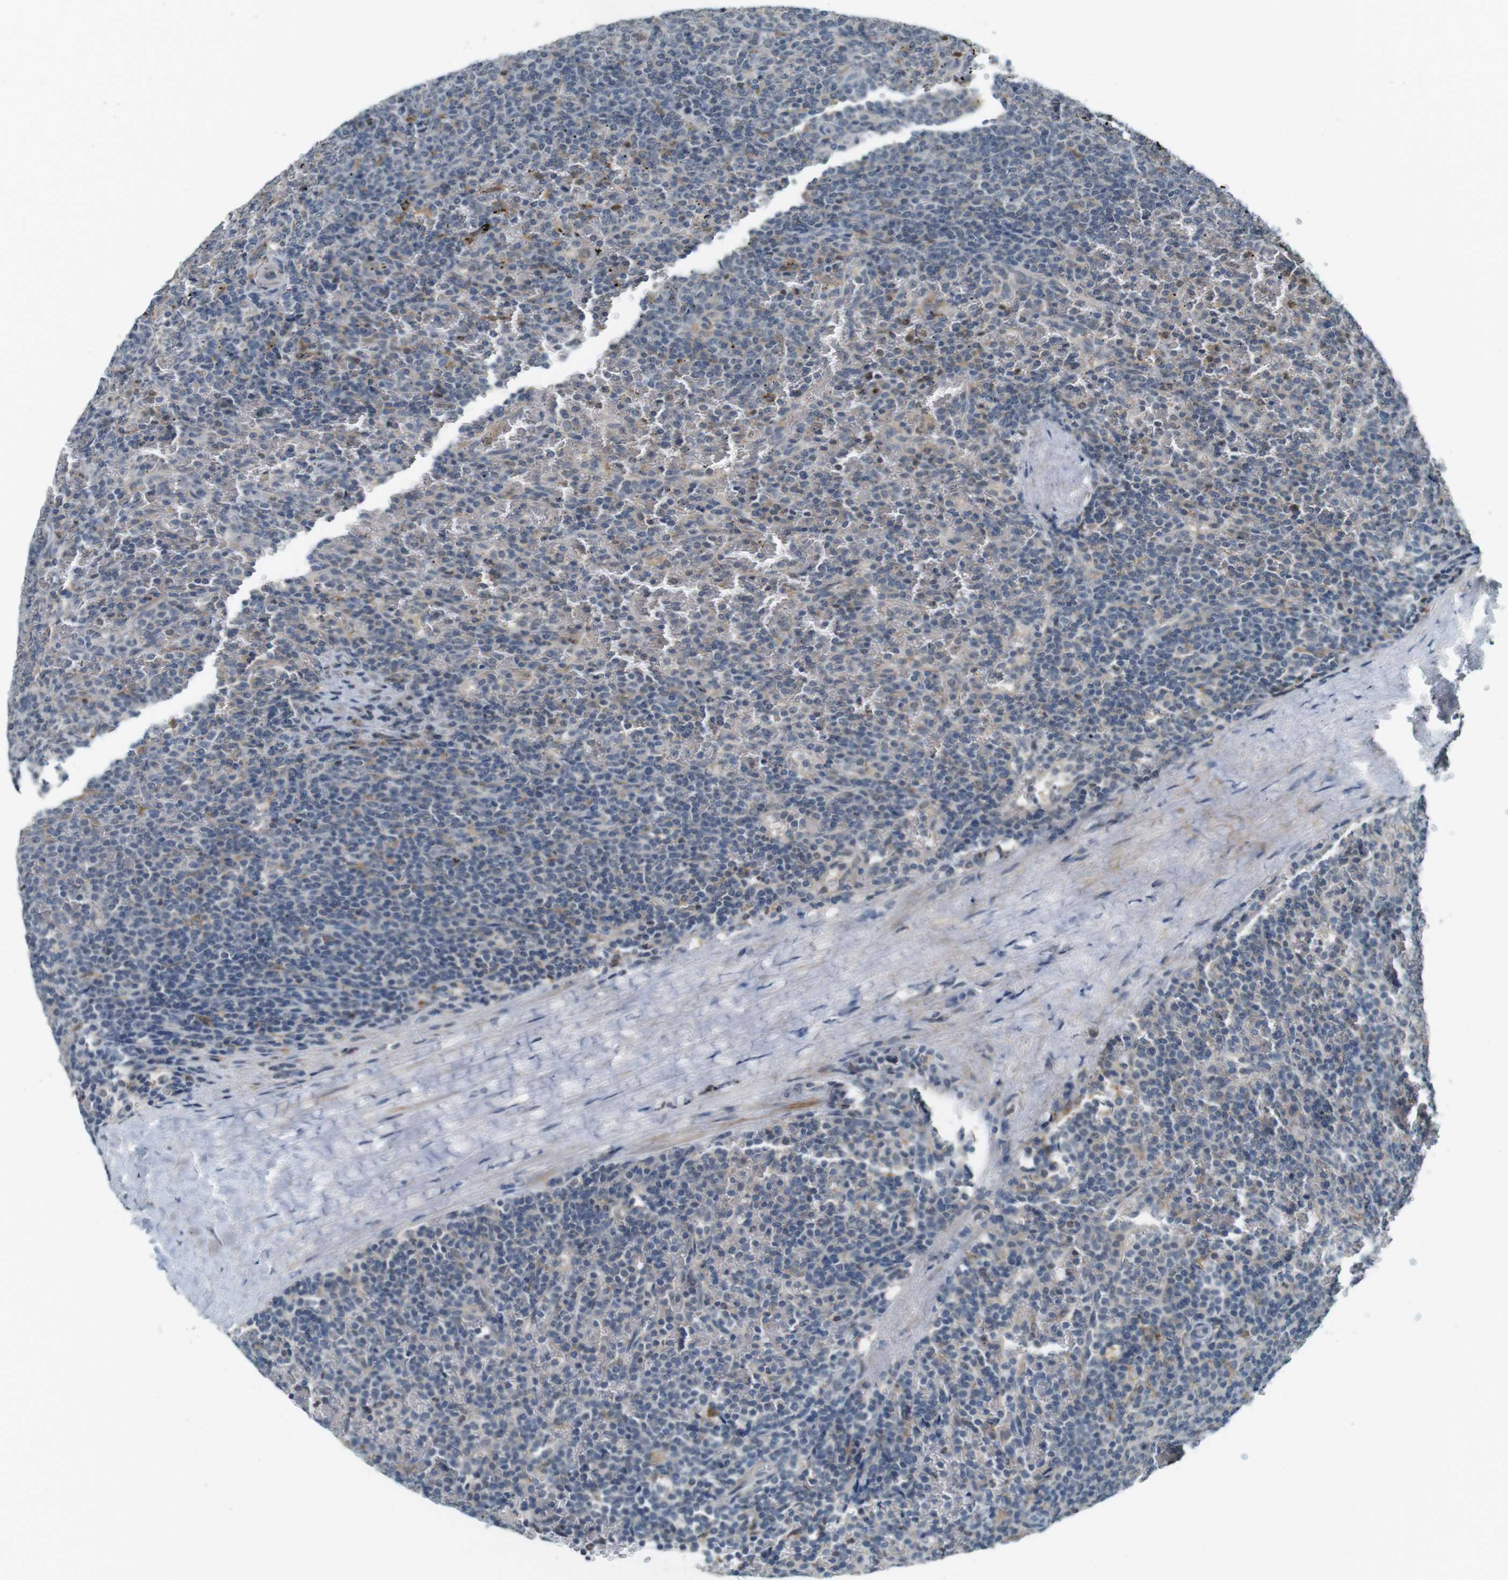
{"staining": {"intensity": "negative", "quantity": "none", "location": "none"}, "tissue": "lymphoma", "cell_type": "Tumor cells", "image_type": "cancer", "snomed": [{"axis": "morphology", "description": "Malignant lymphoma, non-Hodgkin's type, Low grade"}, {"axis": "topography", "description": "Spleen"}], "caption": "Lymphoma stained for a protein using immunohistochemistry (IHC) exhibits no positivity tumor cells.", "gene": "CDK14", "patient": {"sex": "female", "age": 77}}